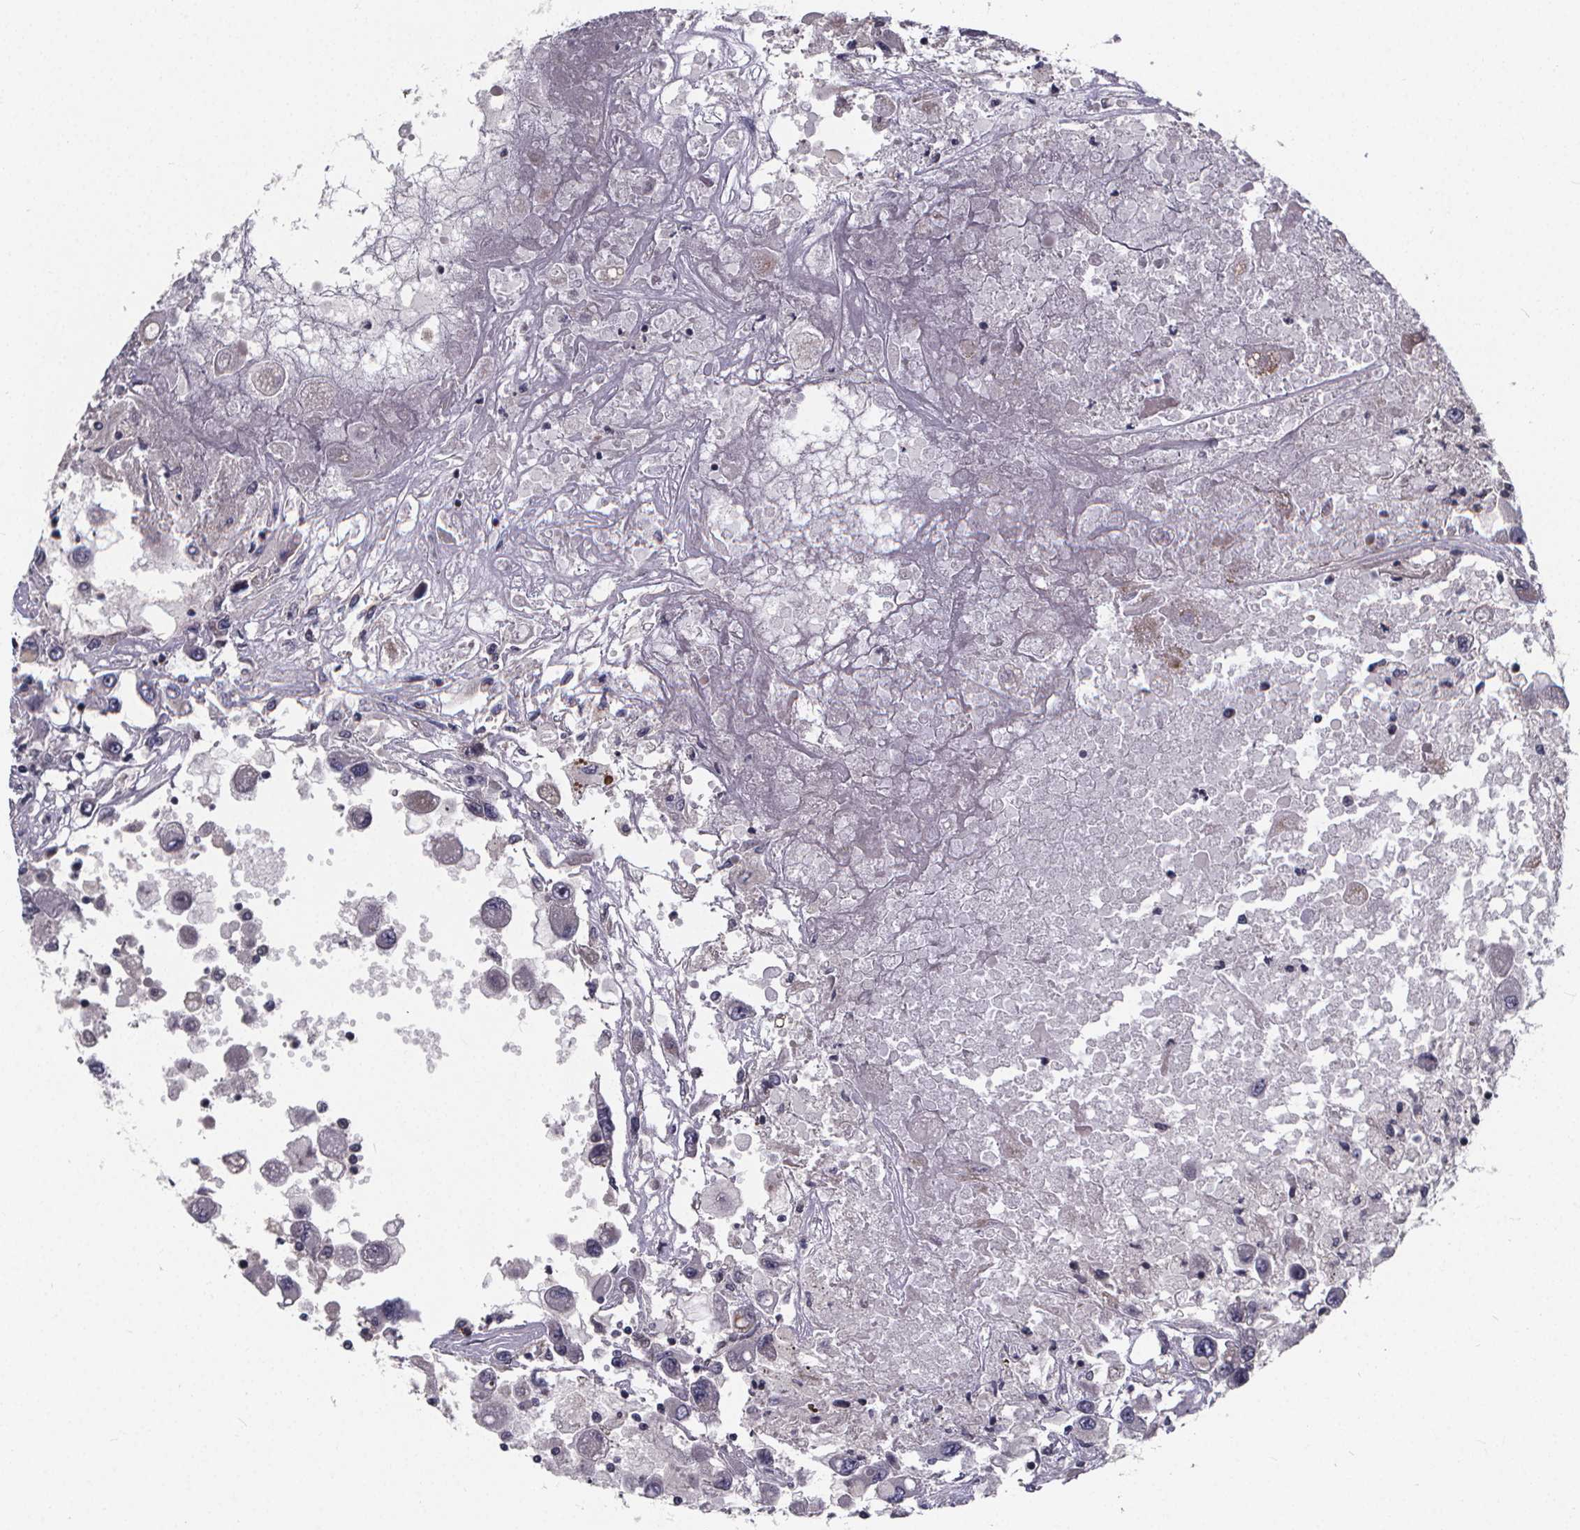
{"staining": {"intensity": "negative", "quantity": "none", "location": "none"}, "tissue": "renal cancer", "cell_type": "Tumor cells", "image_type": "cancer", "snomed": [{"axis": "morphology", "description": "Adenocarcinoma, NOS"}, {"axis": "topography", "description": "Kidney"}], "caption": "This is a photomicrograph of immunohistochemistry staining of renal adenocarcinoma, which shows no staining in tumor cells.", "gene": "FBXW2", "patient": {"sex": "female", "age": 67}}